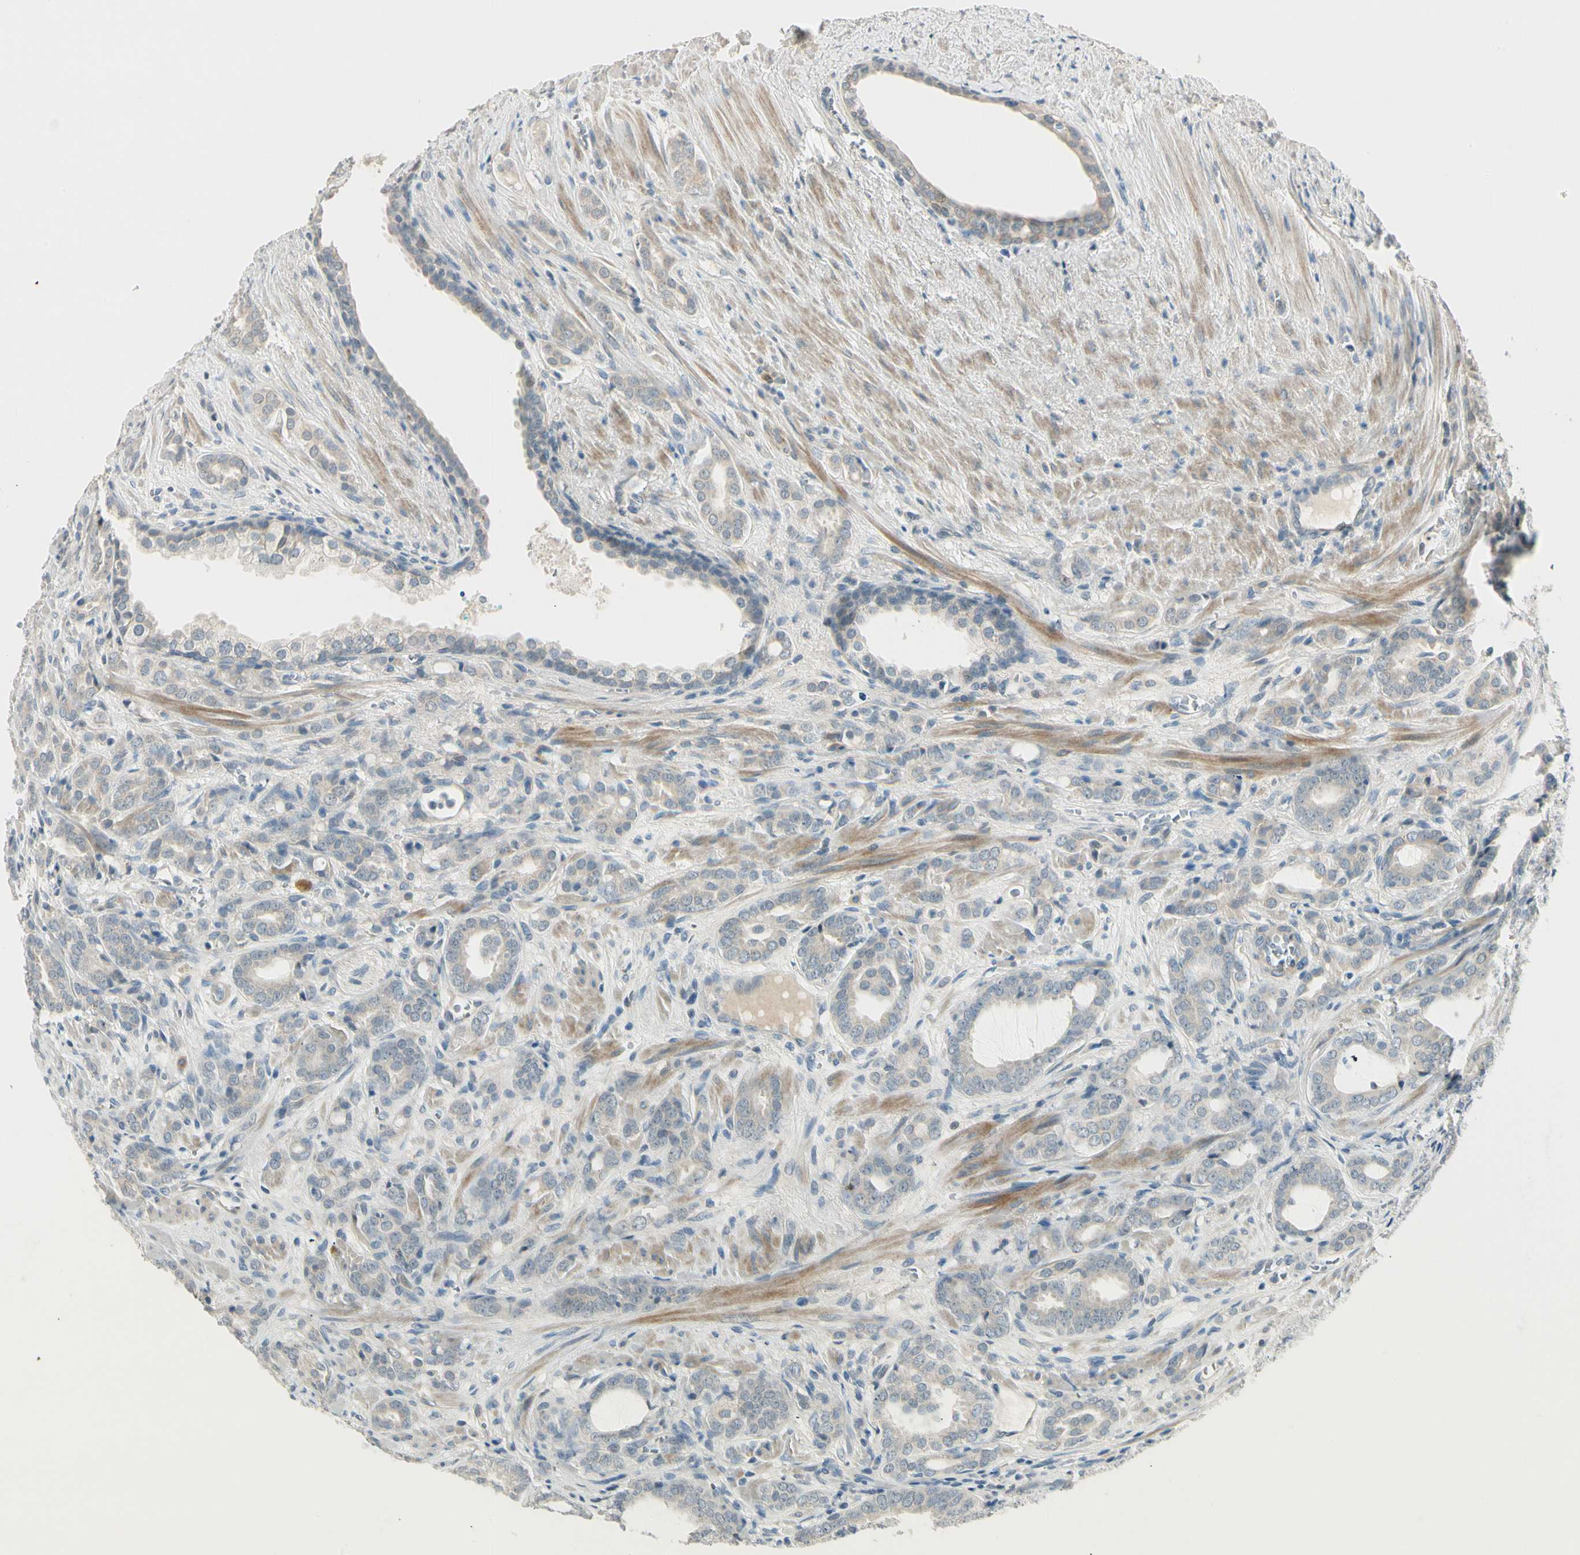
{"staining": {"intensity": "negative", "quantity": "none", "location": "none"}, "tissue": "prostate cancer", "cell_type": "Tumor cells", "image_type": "cancer", "snomed": [{"axis": "morphology", "description": "Adenocarcinoma, High grade"}, {"axis": "topography", "description": "Prostate"}], "caption": "Immunohistochemical staining of human prostate cancer reveals no significant staining in tumor cells.", "gene": "PCDHB15", "patient": {"sex": "male", "age": 64}}